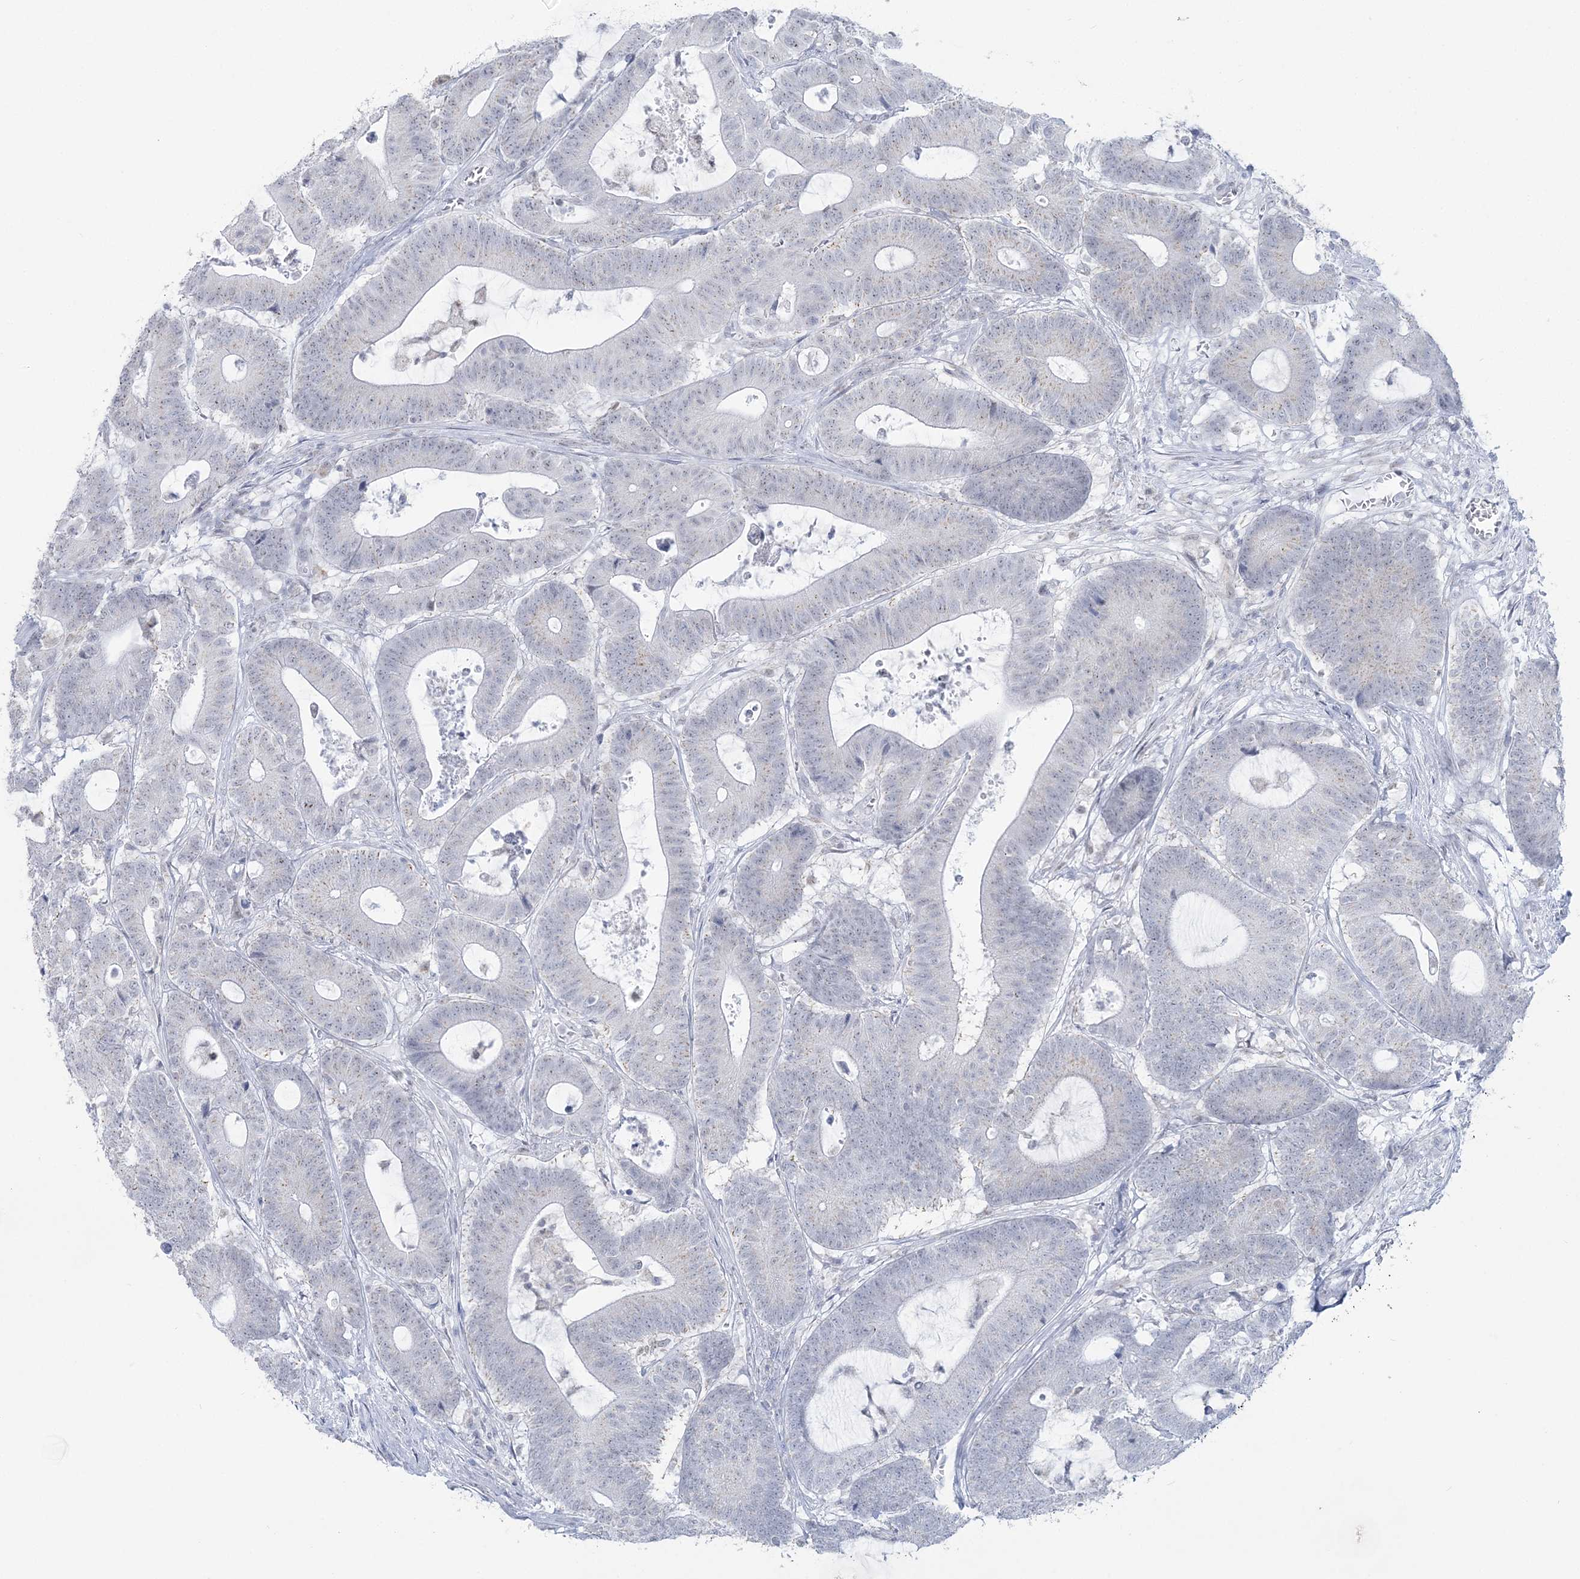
{"staining": {"intensity": "weak", "quantity": "<25%", "location": "nuclear"}, "tissue": "colorectal cancer", "cell_type": "Tumor cells", "image_type": "cancer", "snomed": [{"axis": "morphology", "description": "Adenocarcinoma, NOS"}, {"axis": "topography", "description": "Colon"}], "caption": "Colorectal adenocarcinoma was stained to show a protein in brown. There is no significant staining in tumor cells. (DAB immunohistochemistry visualized using brightfield microscopy, high magnification).", "gene": "ZNF843", "patient": {"sex": "female", "age": 84}}